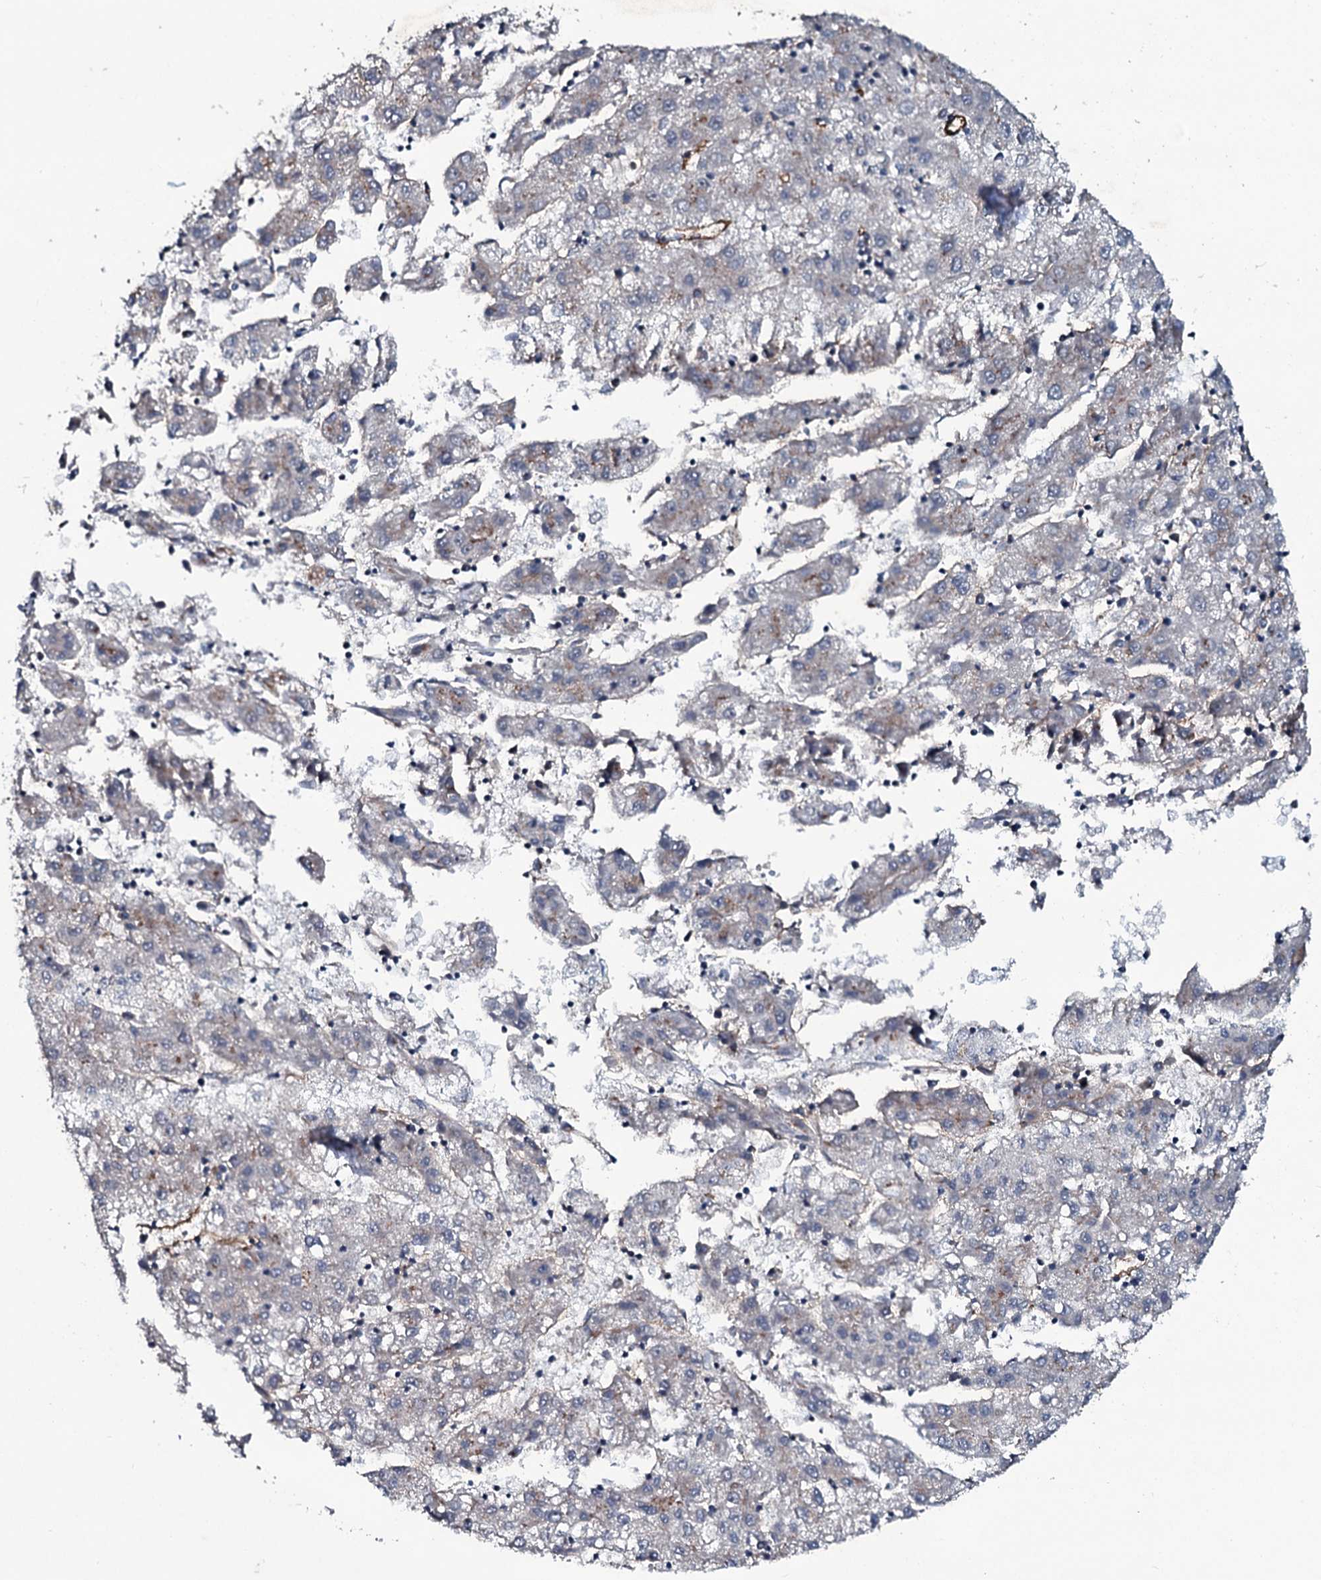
{"staining": {"intensity": "negative", "quantity": "none", "location": "none"}, "tissue": "liver cancer", "cell_type": "Tumor cells", "image_type": "cancer", "snomed": [{"axis": "morphology", "description": "Carcinoma, Hepatocellular, NOS"}, {"axis": "topography", "description": "Liver"}], "caption": "This image is of hepatocellular carcinoma (liver) stained with IHC to label a protein in brown with the nuclei are counter-stained blue. There is no positivity in tumor cells.", "gene": "CLEC14A", "patient": {"sex": "male", "age": 72}}